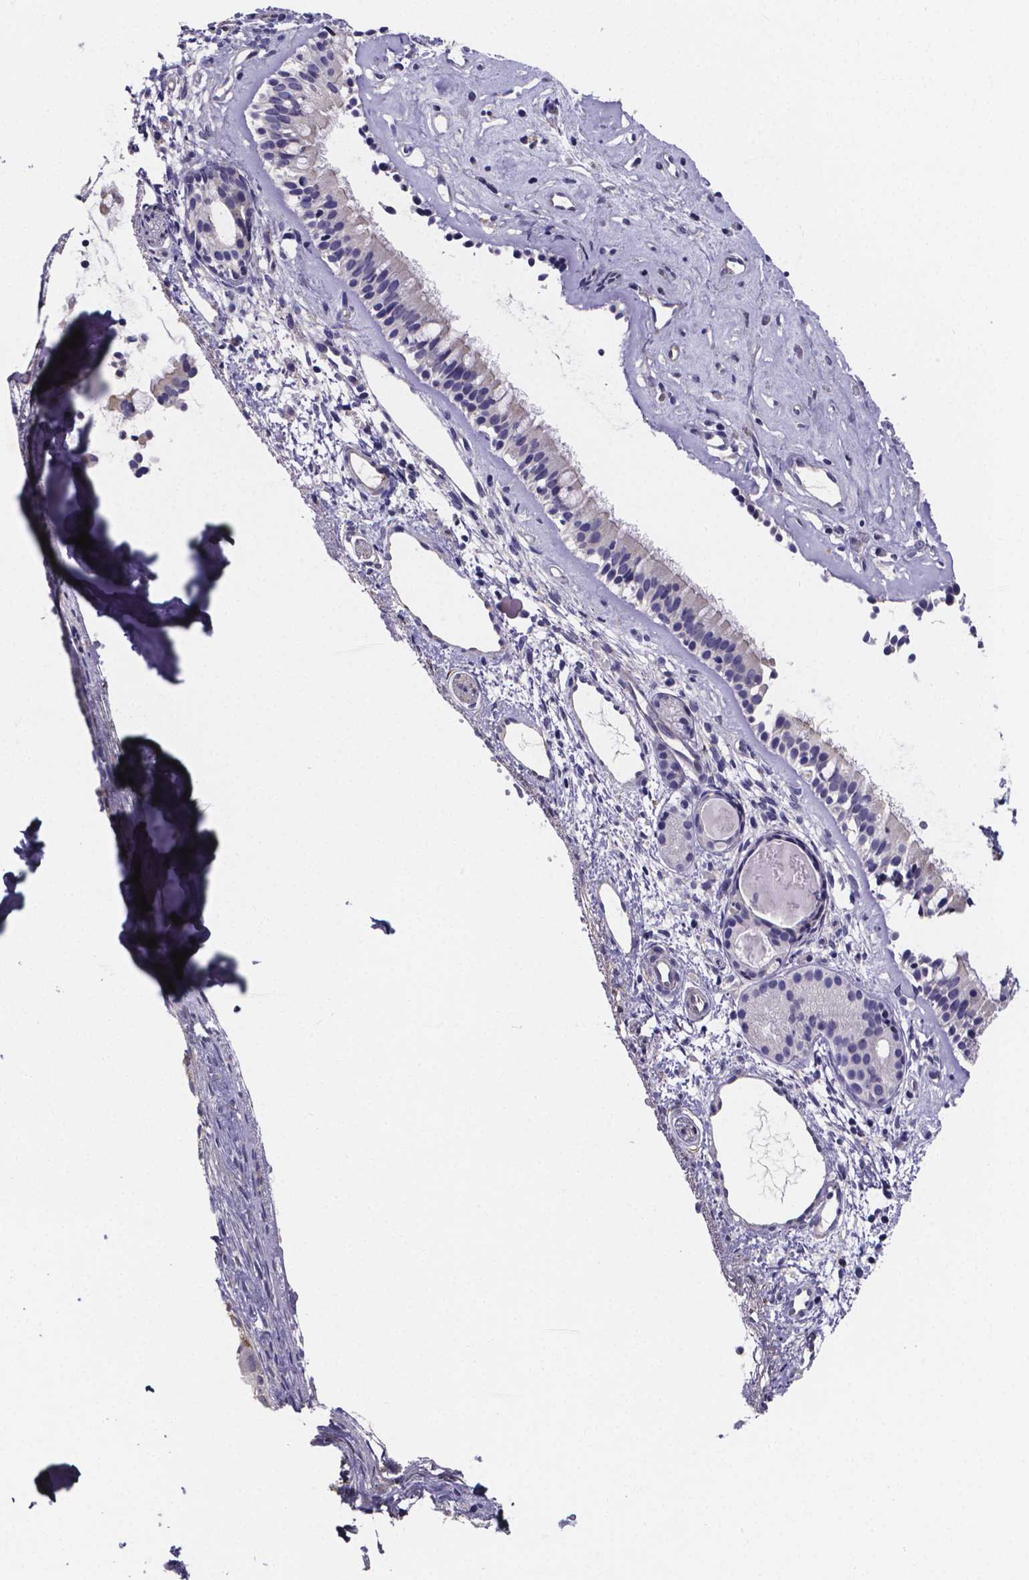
{"staining": {"intensity": "negative", "quantity": "none", "location": "none"}, "tissue": "nasopharynx", "cell_type": "Respiratory epithelial cells", "image_type": "normal", "snomed": [{"axis": "morphology", "description": "Normal tissue, NOS"}, {"axis": "topography", "description": "Nasopharynx"}], "caption": "Immunohistochemical staining of normal nasopharynx displays no significant staining in respiratory epithelial cells.", "gene": "SFRP4", "patient": {"sex": "female", "age": 52}}